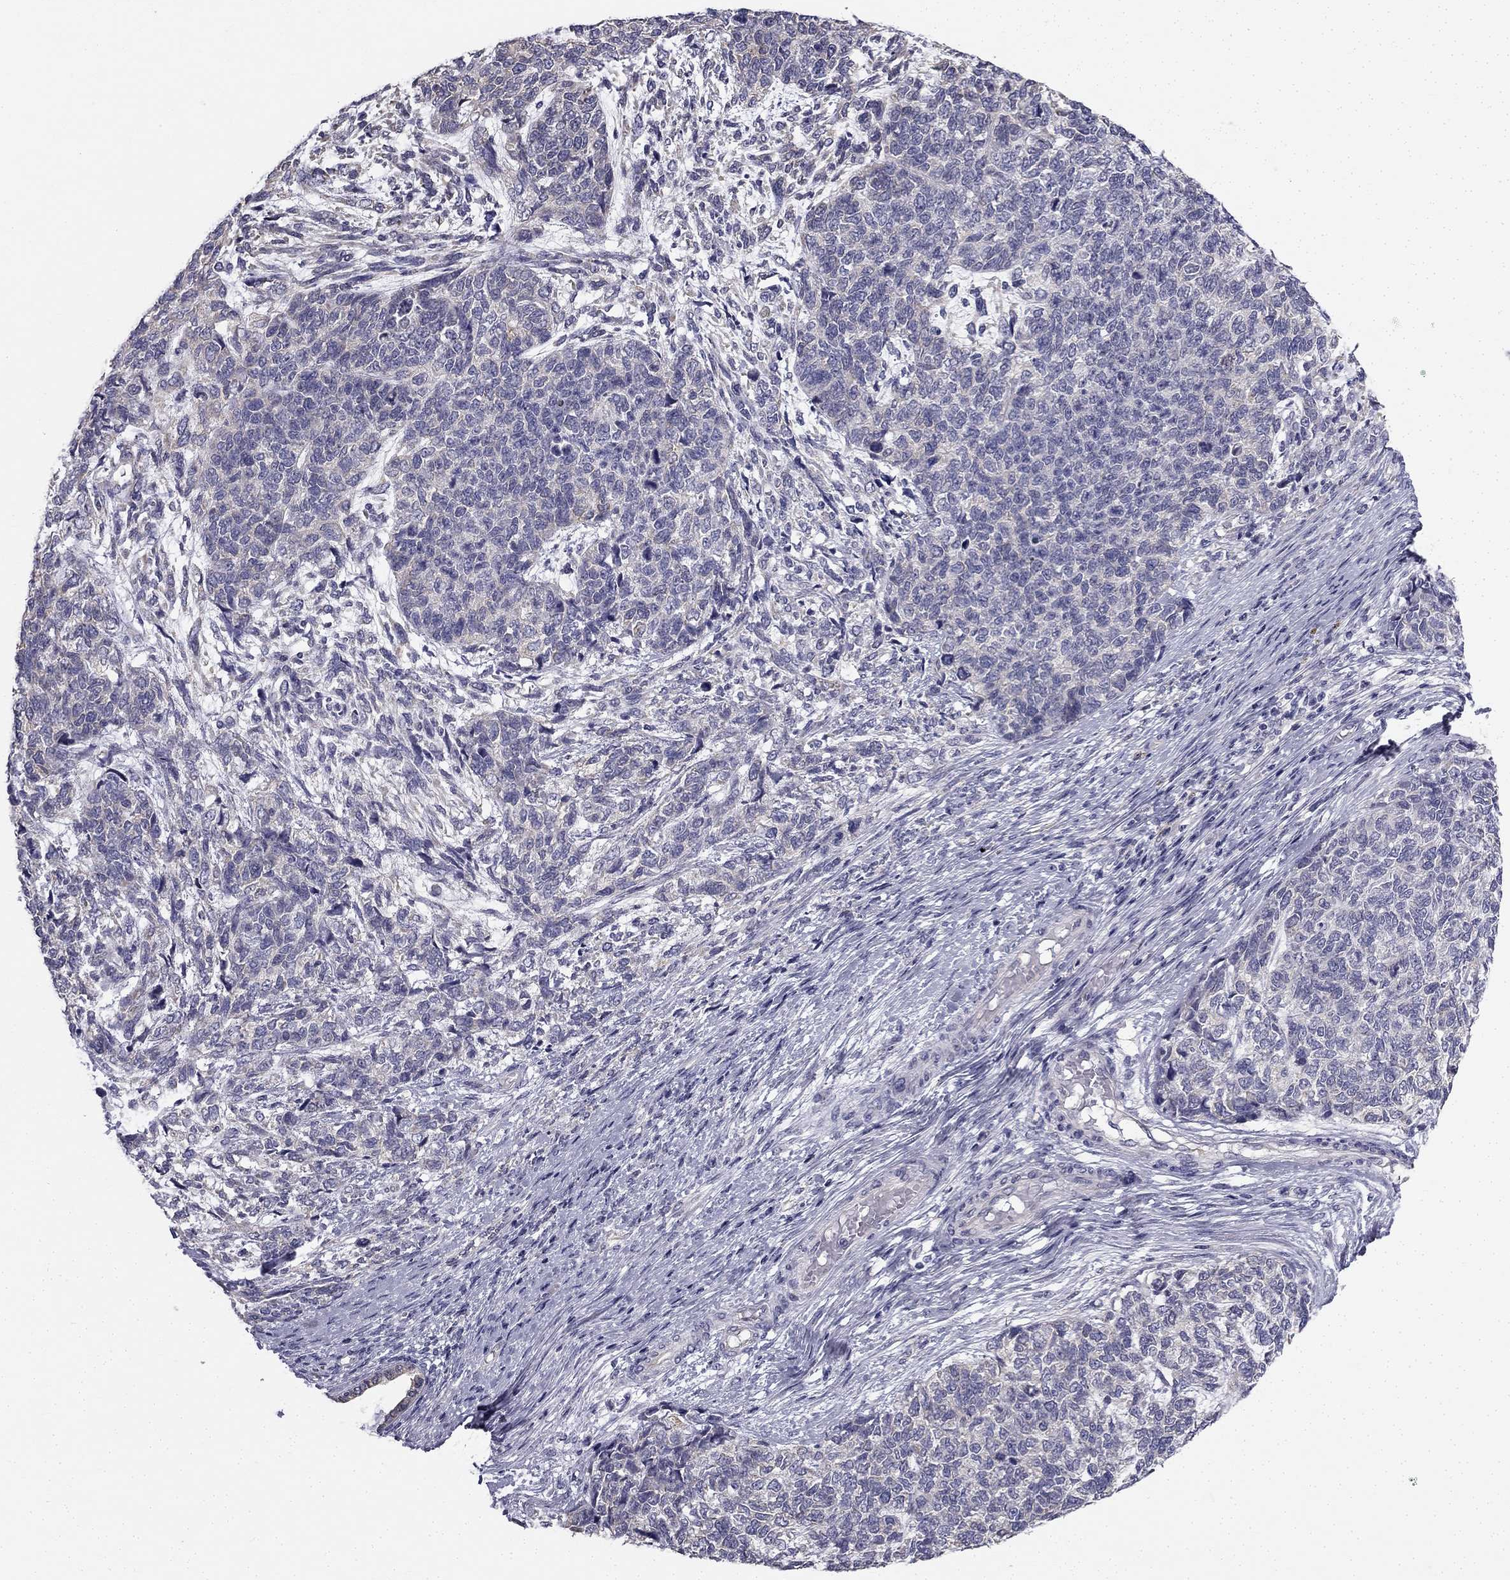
{"staining": {"intensity": "negative", "quantity": "none", "location": "none"}, "tissue": "cervical cancer", "cell_type": "Tumor cells", "image_type": "cancer", "snomed": [{"axis": "morphology", "description": "Squamous cell carcinoma, NOS"}, {"axis": "topography", "description": "Cervix"}], "caption": "Immunohistochemistry (IHC) histopathology image of neoplastic tissue: squamous cell carcinoma (cervical) stained with DAB (3,3'-diaminobenzidine) reveals no significant protein expression in tumor cells.", "gene": "CCDC40", "patient": {"sex": "female", "age": 63}}